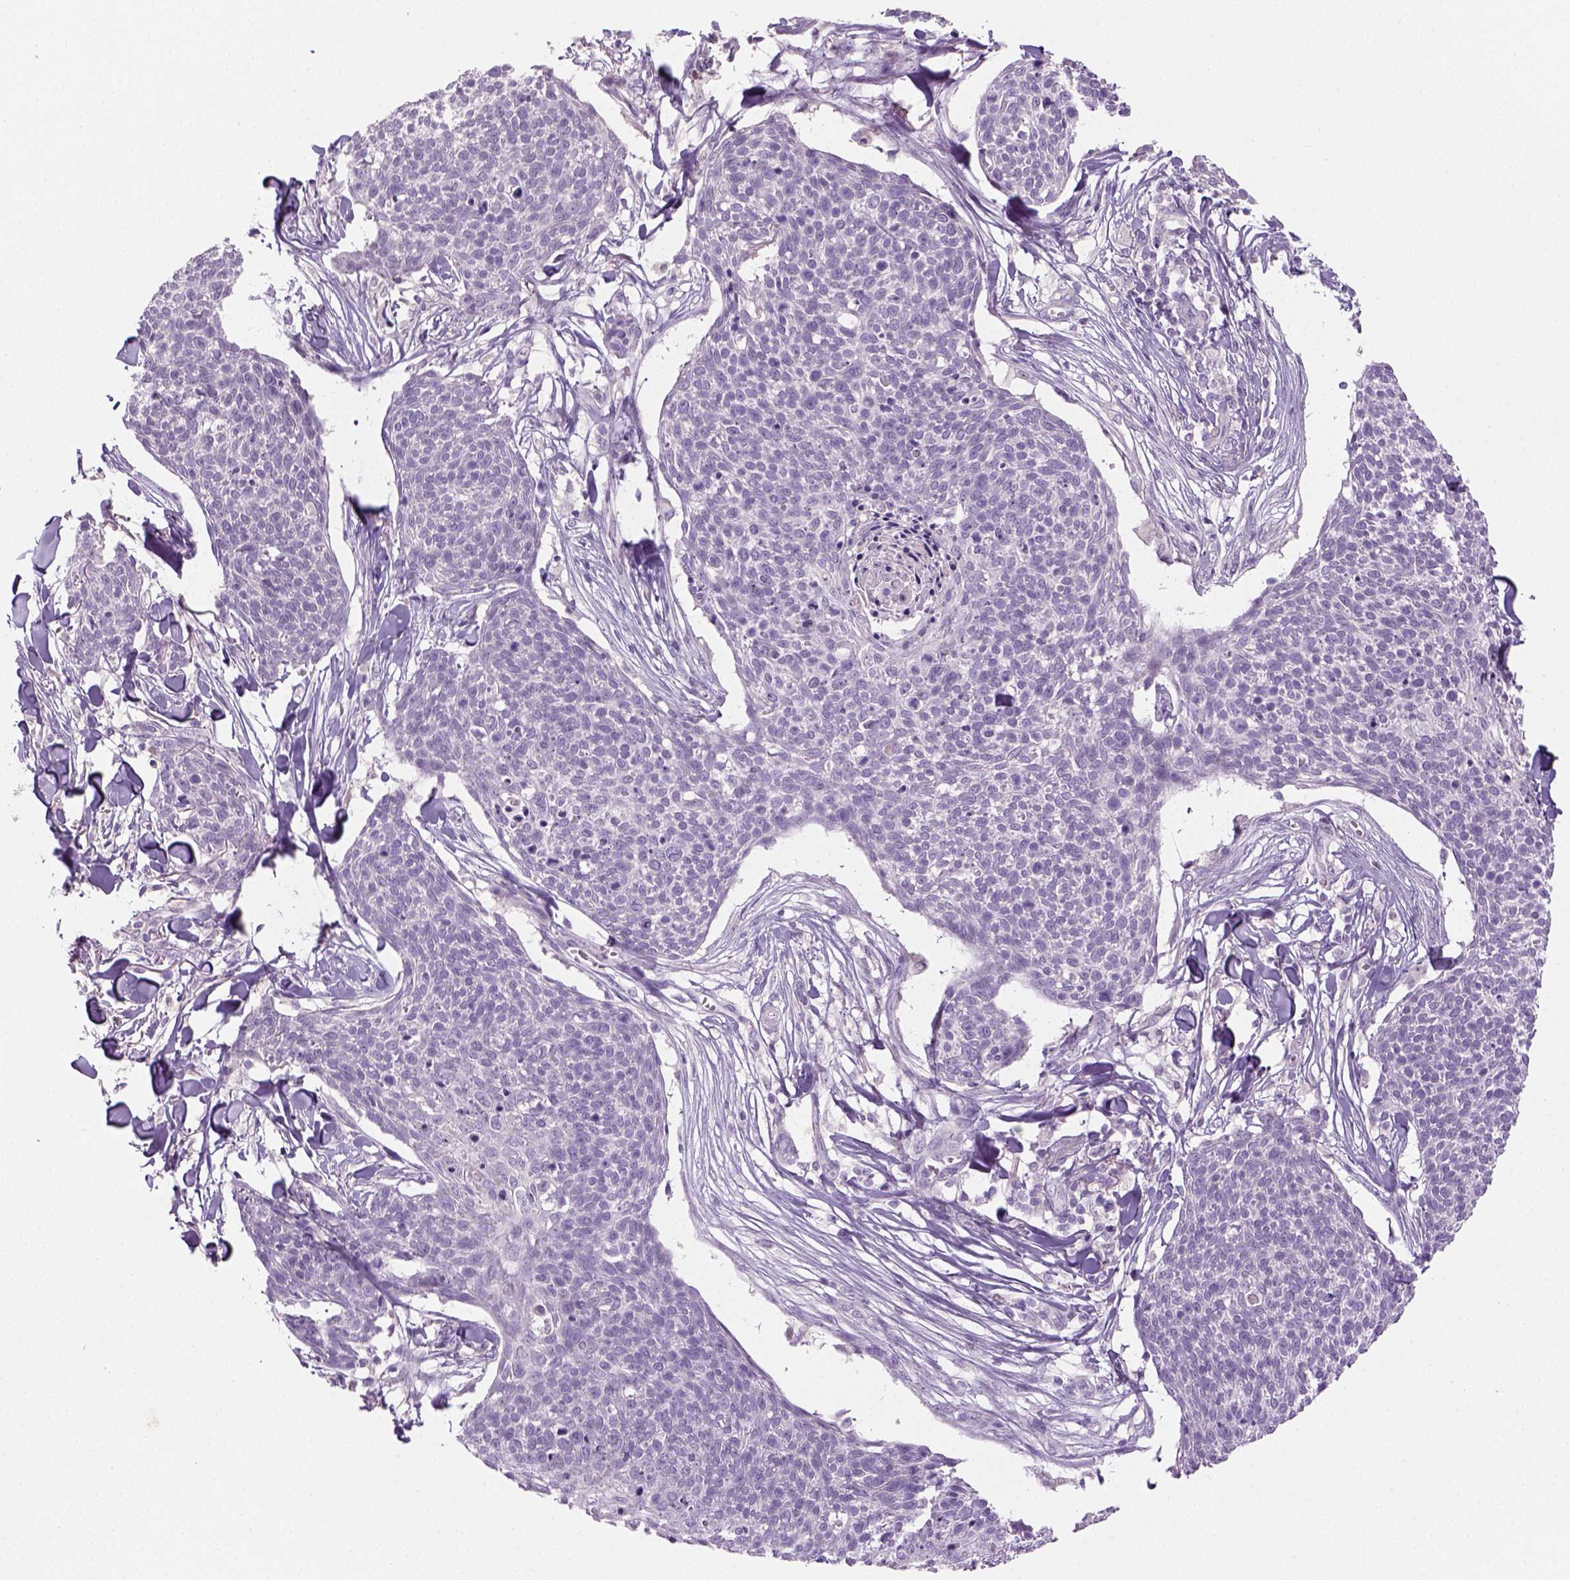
{"staining": {"intensity": "negative", "quantity": "none", "location": "none"}, "tissue": "skin cancer", "cell_type": "Tumor cells", "image_type": "cancer", "snomed": [{"axis": "morphology", "description": "Squamous cell carcinoma, NOS"}, {"axis": "topography", "description": "Skin"}, {"axis": "topography", "description": "Vulva"}], "caption": "A histopathology image of human skin squamous cell carcinoma is negative for staining in tumor cells. The staining was performed using DAB to visualize the protein expression in brown, while the nuclei were stained in blue with hematoxylin (Magnification: 20x).", "gene": "GFI1B", "patient": {"sex": "female", "age": 75}}